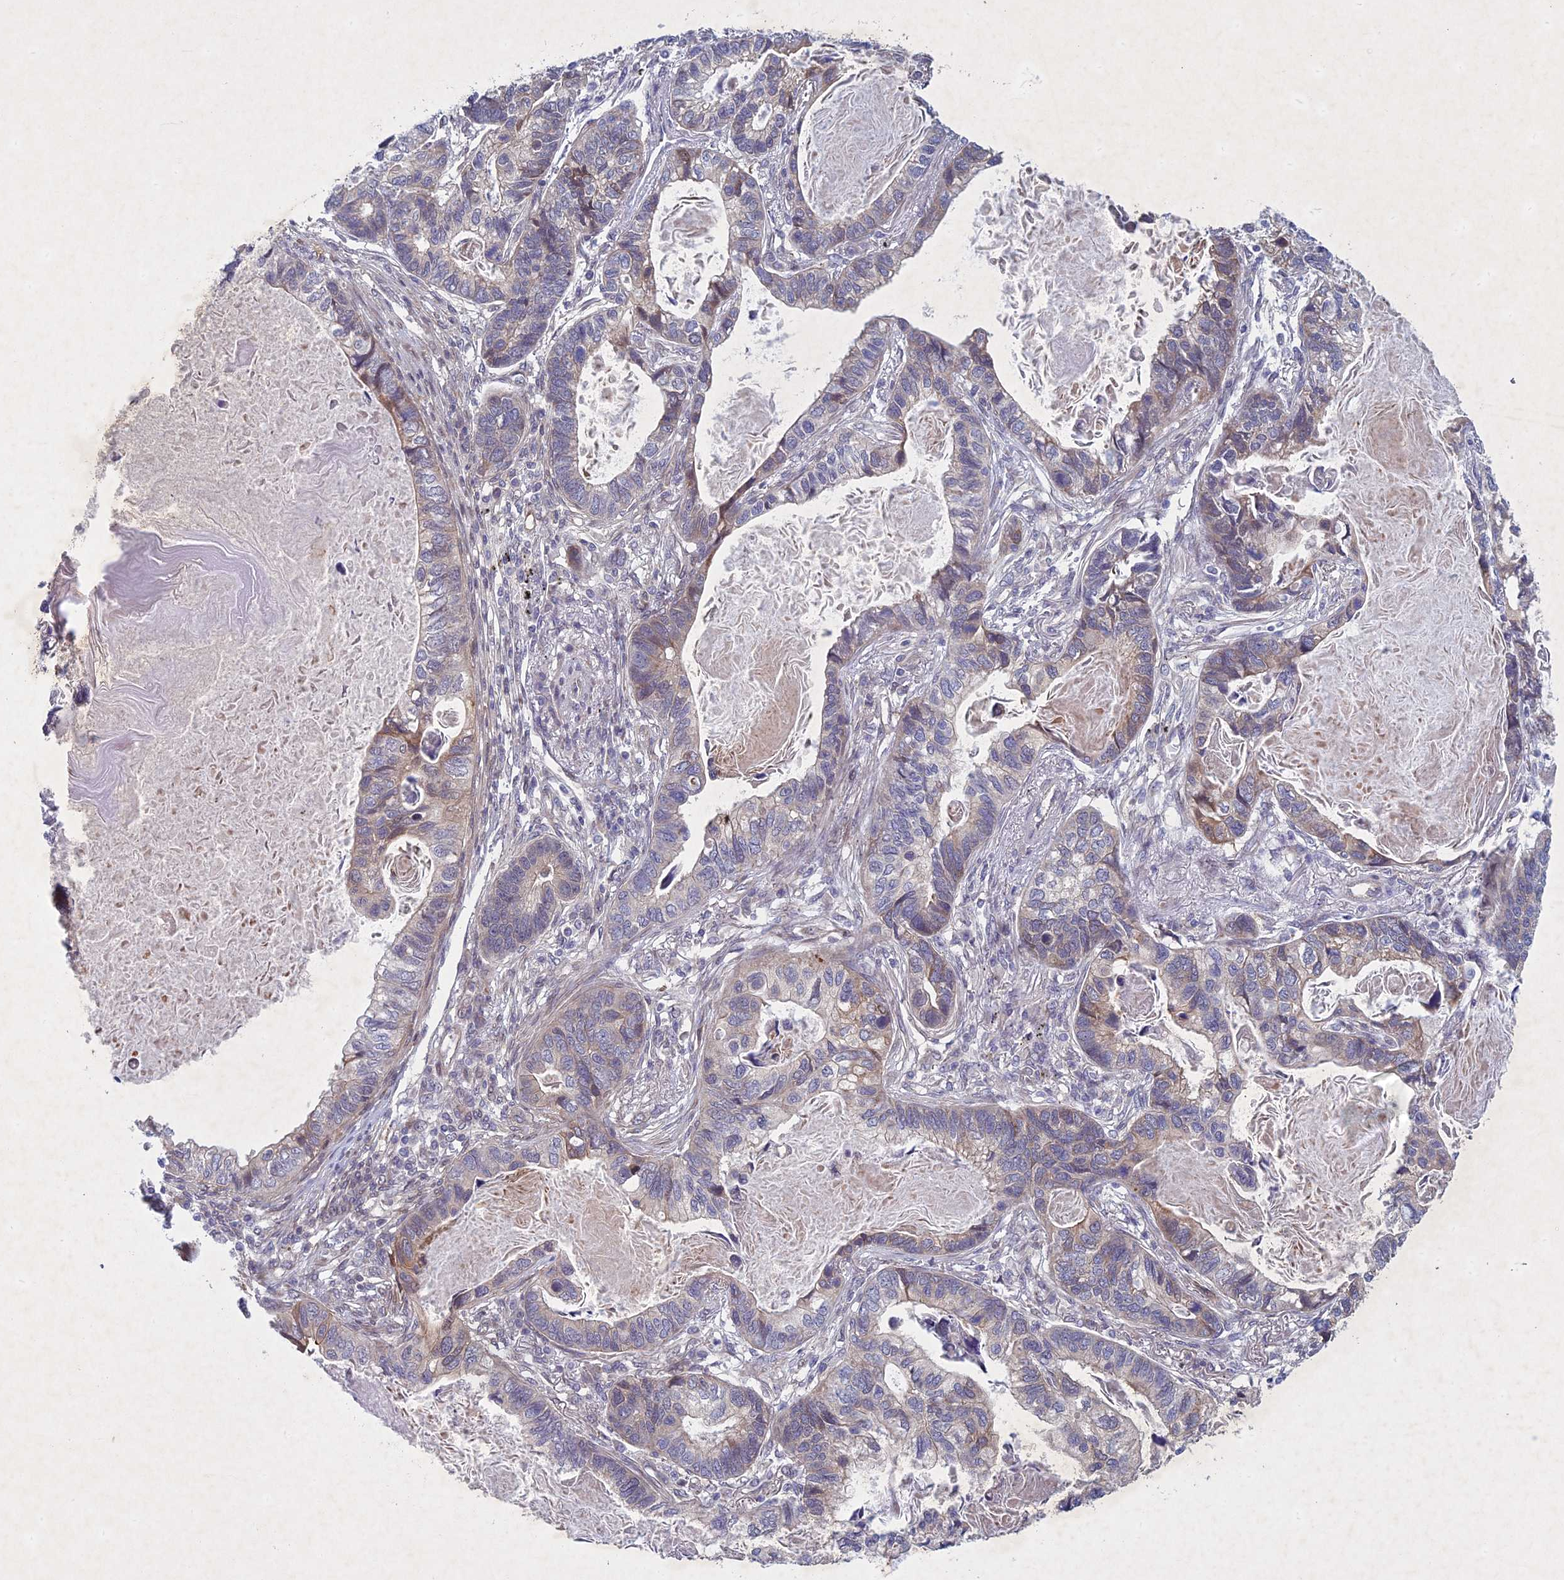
{"staining": {"intensity": "weak", "quantity": "<25%", "location": "cytoplasmic/membranous"}, "tissue": "lung cancer", "cell_type": "Tumor cells", "image_type": "cancer", "snomed": [{"axis": "morphology", "description": "Adenocarcinoma, NOS"}, {"axis": "topography", "description": "Lung"}], "caption": "Lung adenocarcinoma was stained to show a protein in brown. There is no significant staining in tumor cells.", "gene": "PTHLH", "patient": {"sex": "male", "age": 67}}